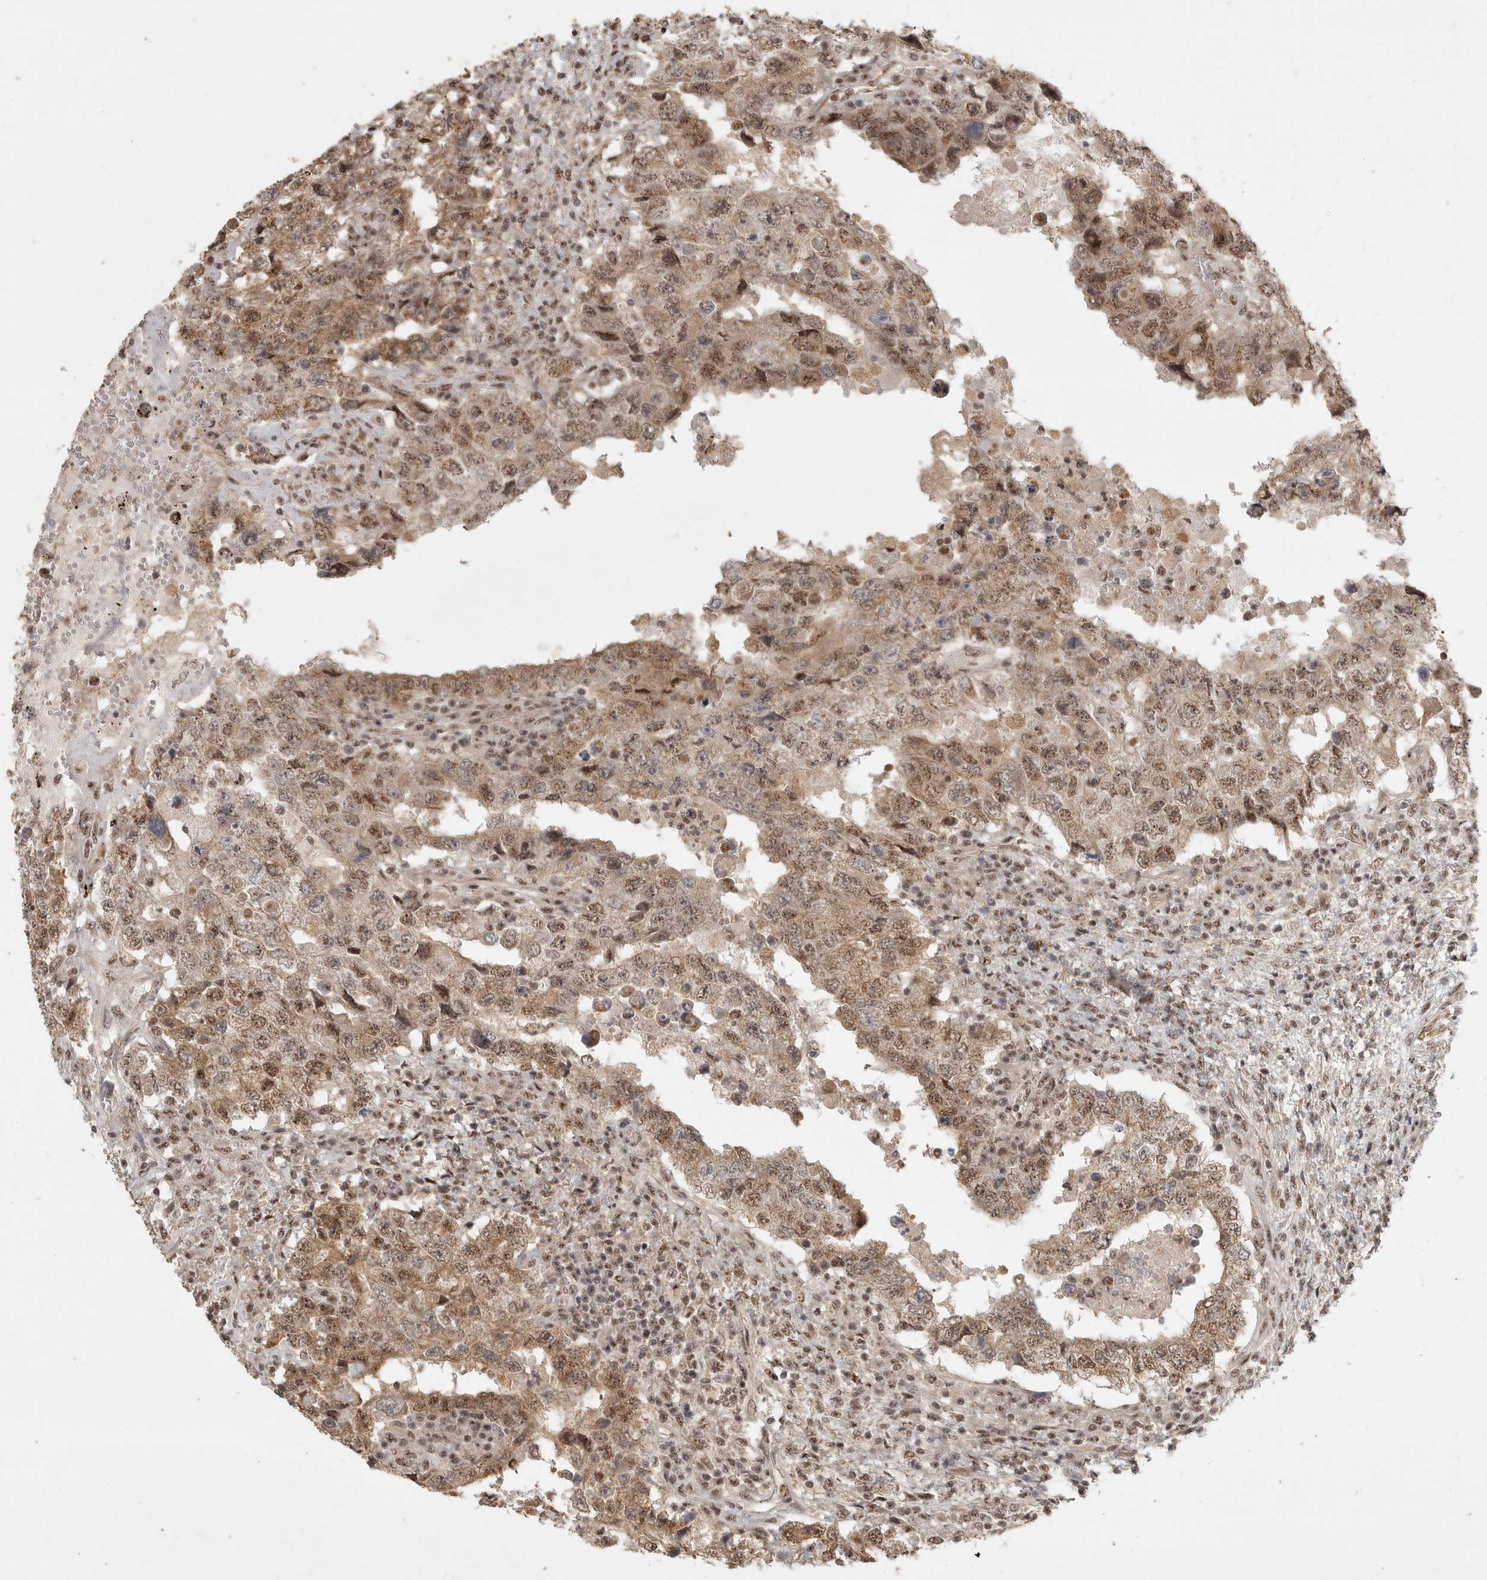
{"staining": {"intensity": "moderate", "quantity": ">75%", "location": "cytoplasmic/membranous,nuclear"}, "tissue": "testis cancer", "cell_type": "Tumor cells", "image_type": "cancer", "snomed": [{"axis": "morphology", "description": "Carcinoma, Embryonal, NOS"}, {"axis": "topography", "description": "Testis"}], "caption": "Immunohistochemical staining of human embryonal carcinoma (testis) demonstrates medium levels of moderate cytoplasmic/membranous and nuclear protein positivity in approximately >75% of tumor cells. Using DAB (brown) and hematoxylin (blue) stains, captured at high magnification using brightfield microscopy.", "gene": "POMP", "patient": {"sex": "male", "age": 26}}